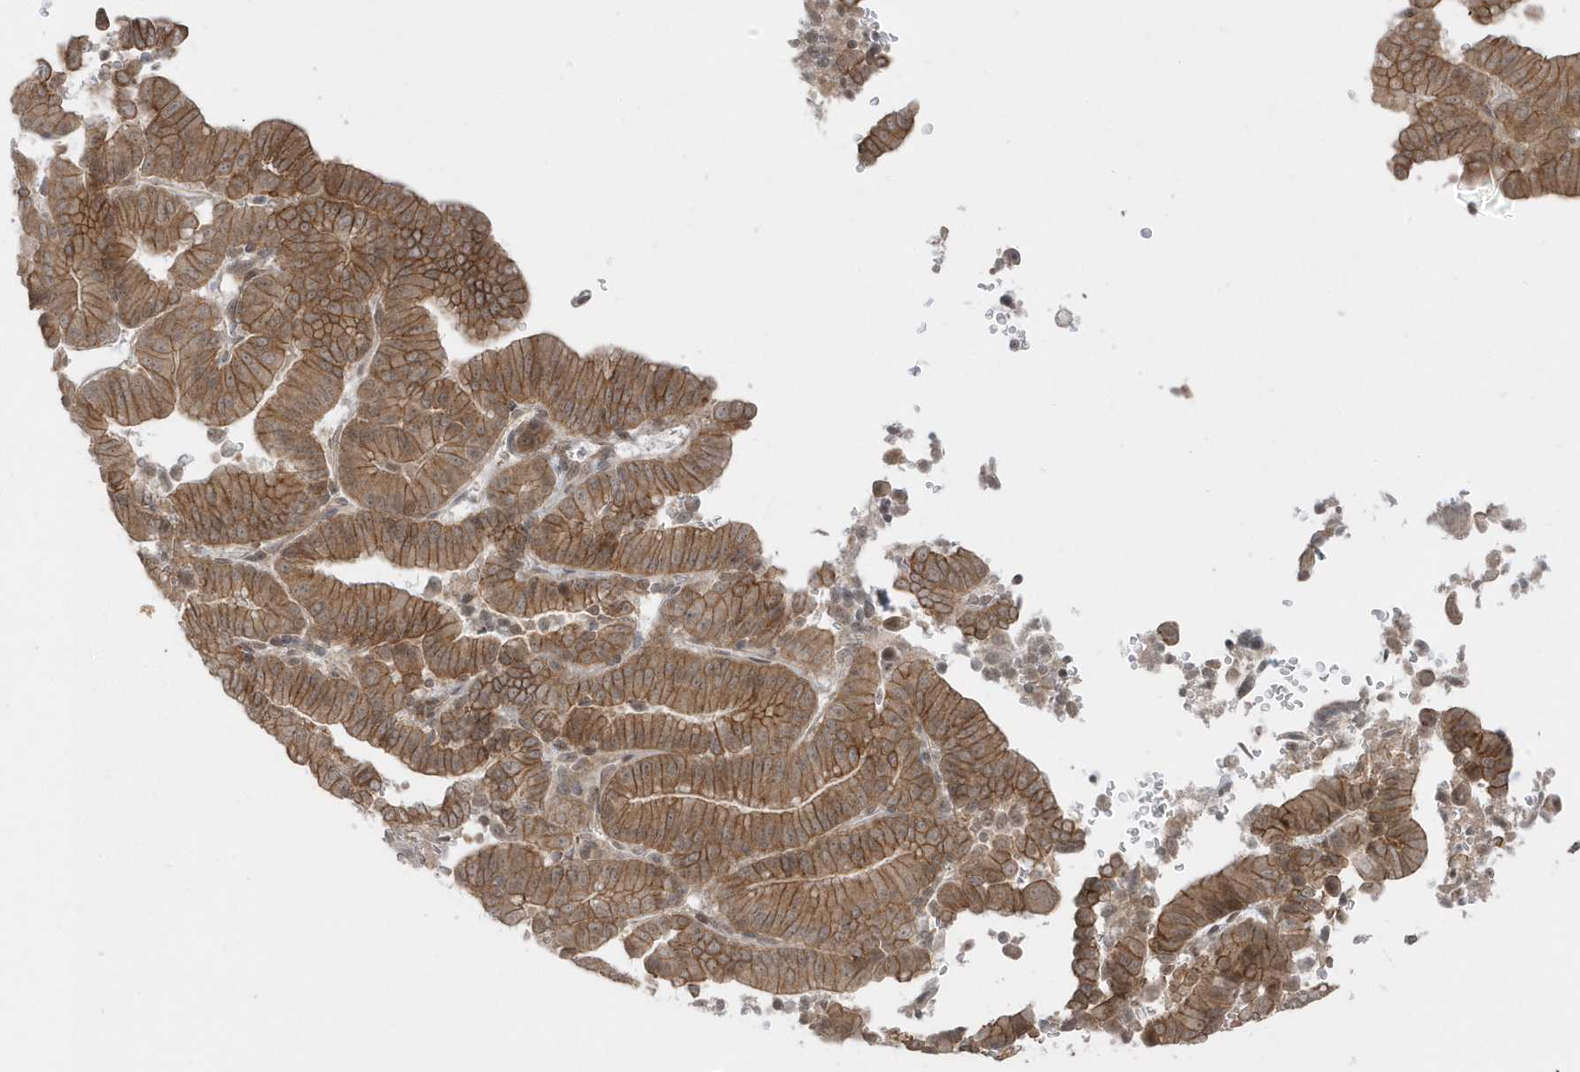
{"staining": {"intensity": "moderate", "quantity": ">75%", "location": "cytoplasmic/membranous"}, "tissue": "liver cancer", "cell_type": "Tumor cells", "image_type": "cancer", "snomed": [{"axis": "morphology", "description": "Cholangiocarcinoma"}, {"axis": "topography", "description": "Liver"}], "caption": "Human liver cancer (cholangiocarcinoma) stained with a protein marker reveals moderate staining in tumor cells.", "gene": "PARD3B", "patient": {"sex": "female", "age": 75}}